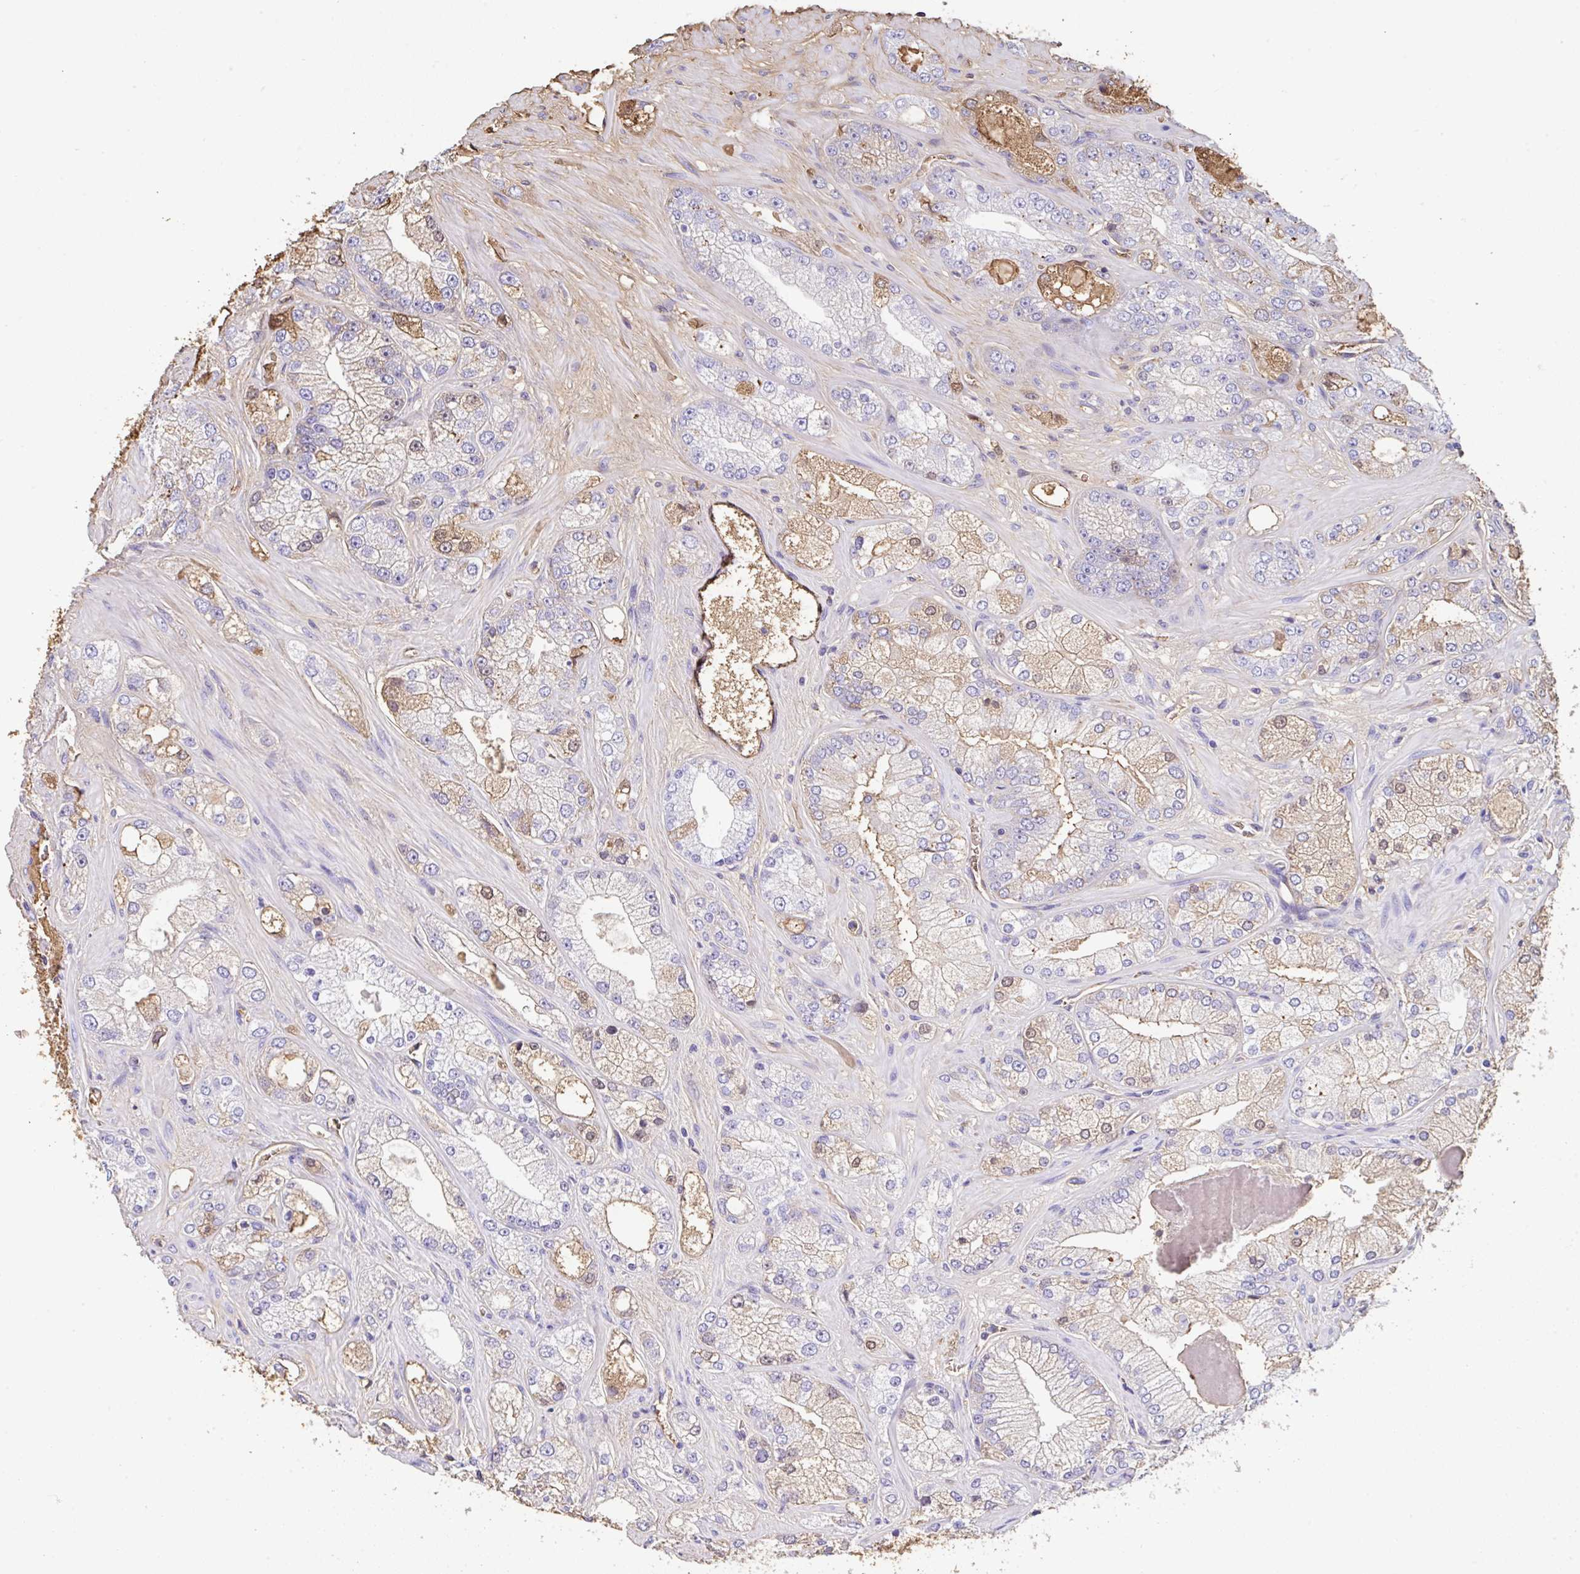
{"staining": {"intensity": "moderate", "quantity": "<25%", "location": "cytoplasmic/membranous,nuclear"}, "tissue": "prostate cancer", "cell_type": "Tumor cells", "image_type": "cancer", "snomed": [{"axis": "morphology", "description": "Normal tissue, NOS"}, {"axis": "morphology", "description": "Adenocarcinoma, High grade"}, {"axis": "topography", "description": "Prostate"}, {"axis": "topography", "description": "Peripheral nerve tissue"}], "caption": "Moderate cytoplasmic/membranous and nuclear protein positivity is identified in approximately <25% of tumor cells in adenocarcinoma (high-grade) (prostate).", "gene": "HOXC12", "patient": {"sex": "male", "age": 68}}